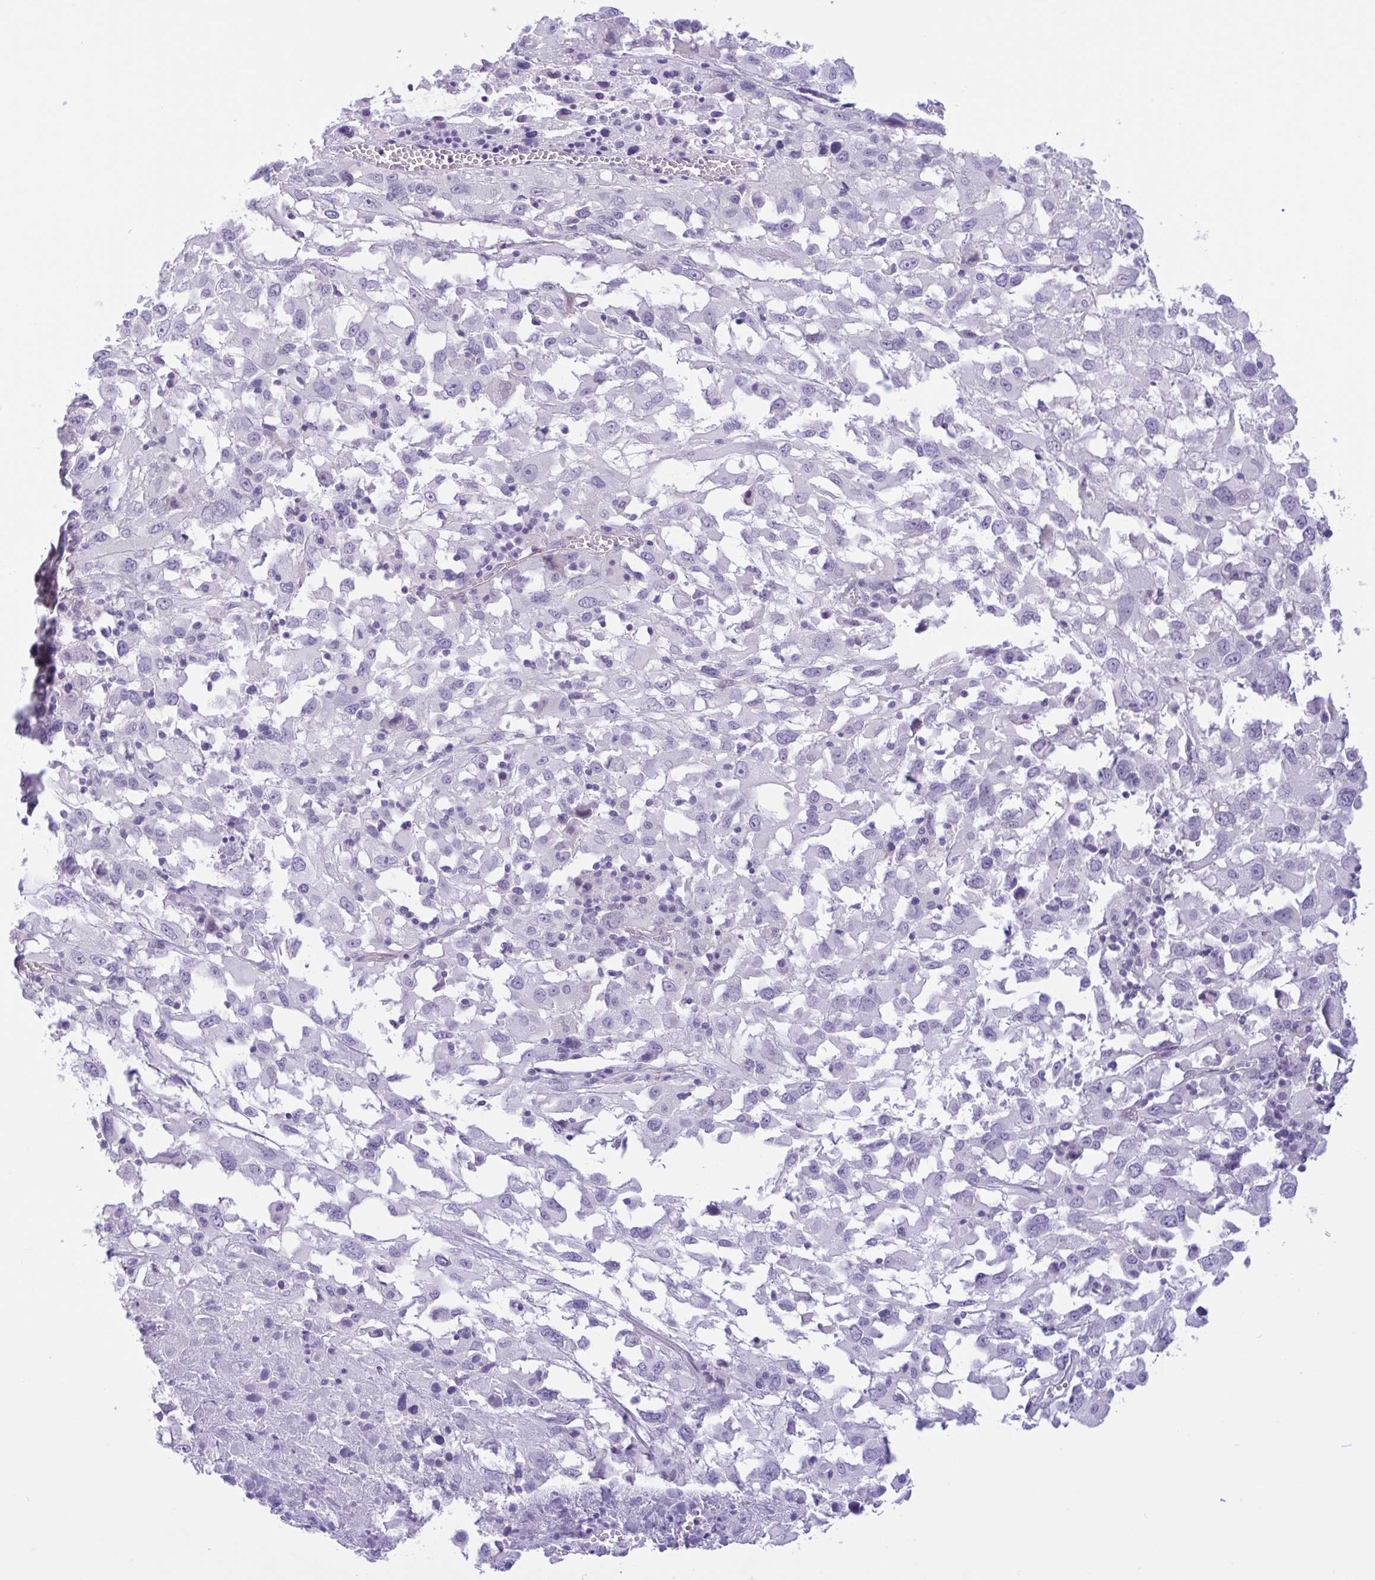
{"staining": {"intensity": "negative", "quantity": "none", "location": "none"}, "tissue": "melanoma", "cell_type": "Tumor cells", "image_type": "cancer", "snomed": [{"axis": "morphology", "description": "Malignant melanoma, Metastatic site"}, {"axis": "topography", "description": "Soft tissue"}], "caption": "A micrograph of human melanoma is negative for staining in tumor cells. (DAB (3,3'-diaminobenzidine) immunohistochemistry, high magnification).", "gene": "AHCYL2", "patient": {"sex": "male", "age": 50}}